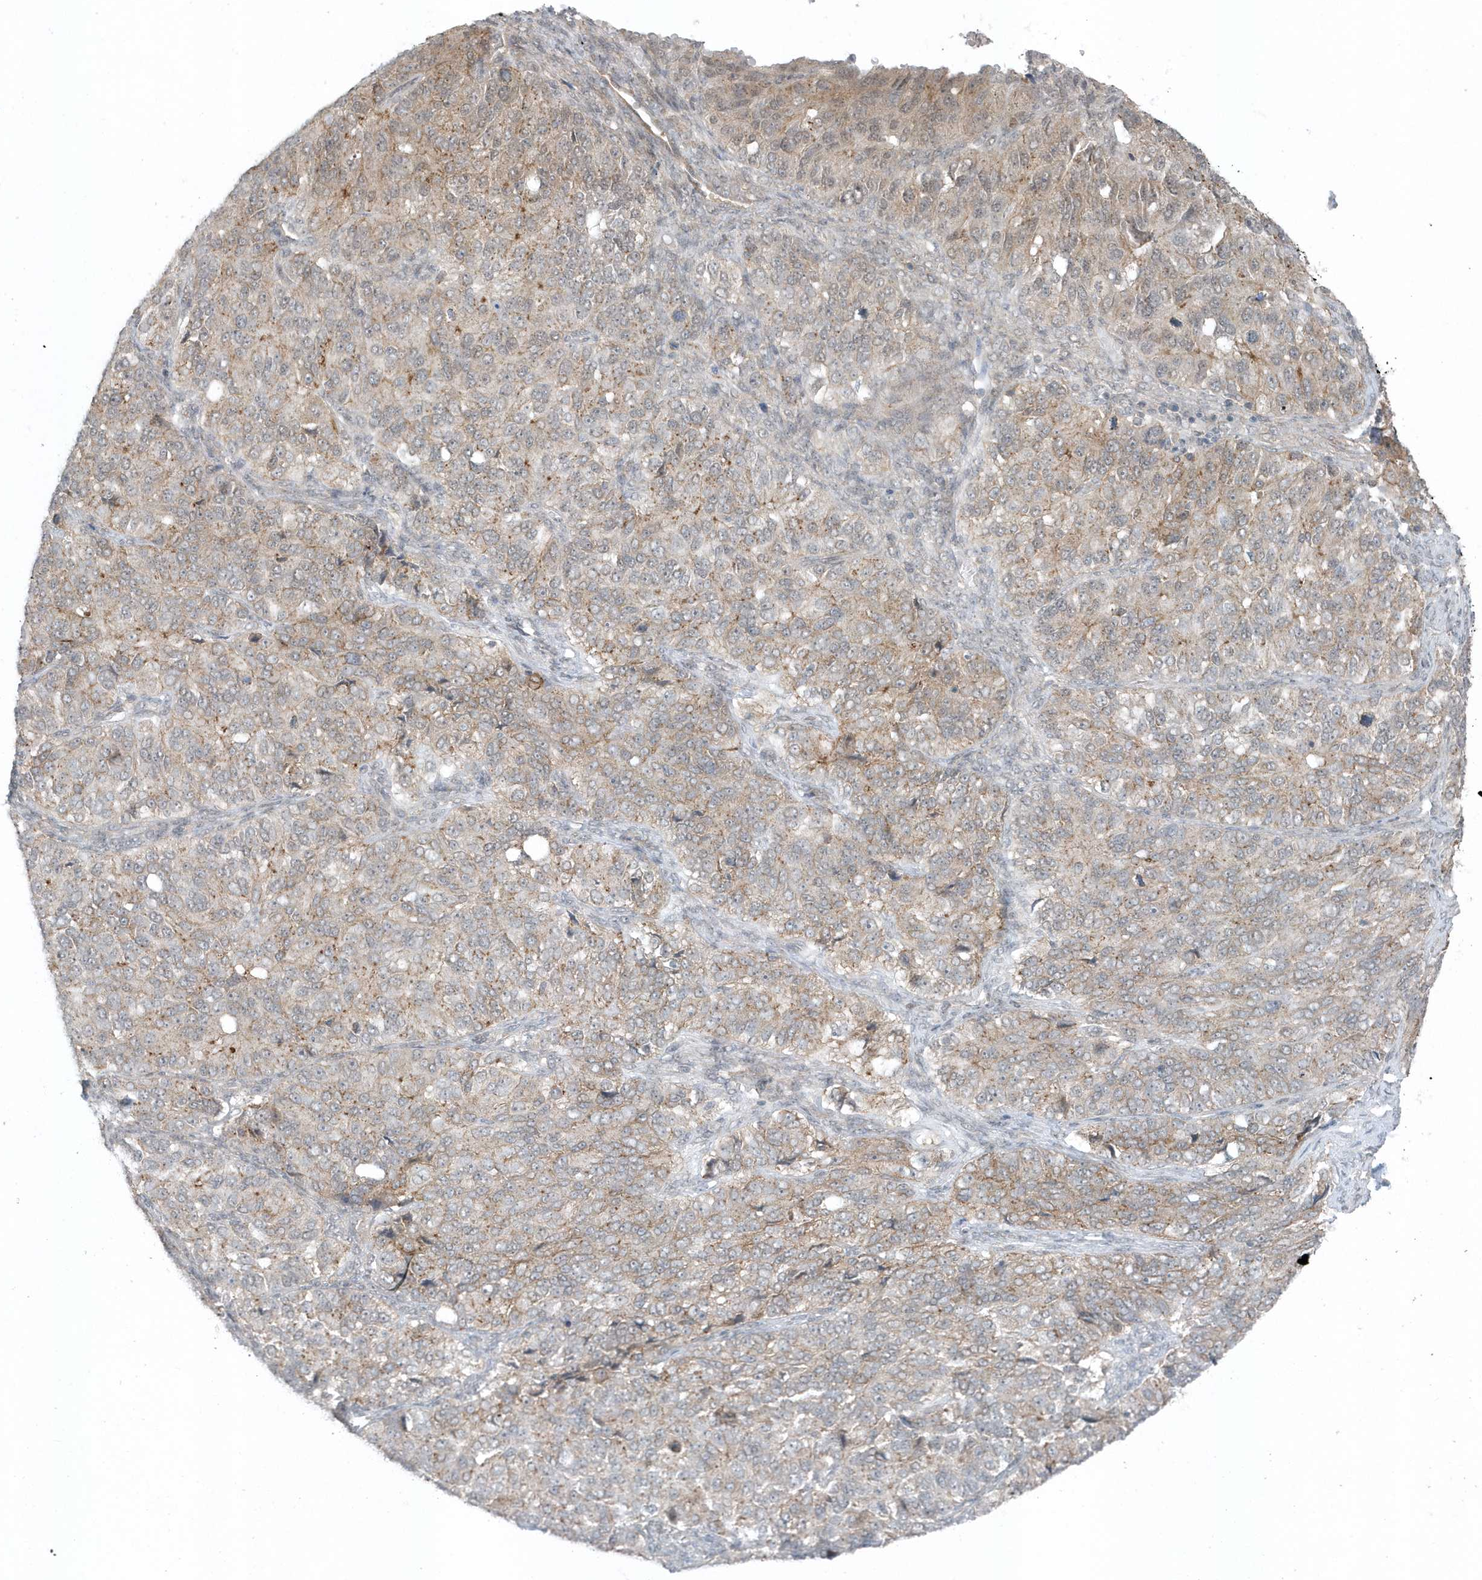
{"staining": {"intensity": "weak", "quantity": "<25%", "location": "cytoplasmic/membranous"}, "tissue": "ovarian cancer", "cell_type": "Tumor cells", "image_type": "cancer", "snomed": [{"axis": "morphology", "description": "Carcinoma, endometroid"}, {"axis": "topography", "description": "Ovary"}], "caption": "A micrograph of human endometroid carcinoma (ovarian) is negative for staining in tumor cells. (DAB (3,3'-diaminobenzidine) immunohistochemistry with hematoxylin counter stain).", "gene": "PARD3B", "patient": {"sex": "female", "age": 51}}